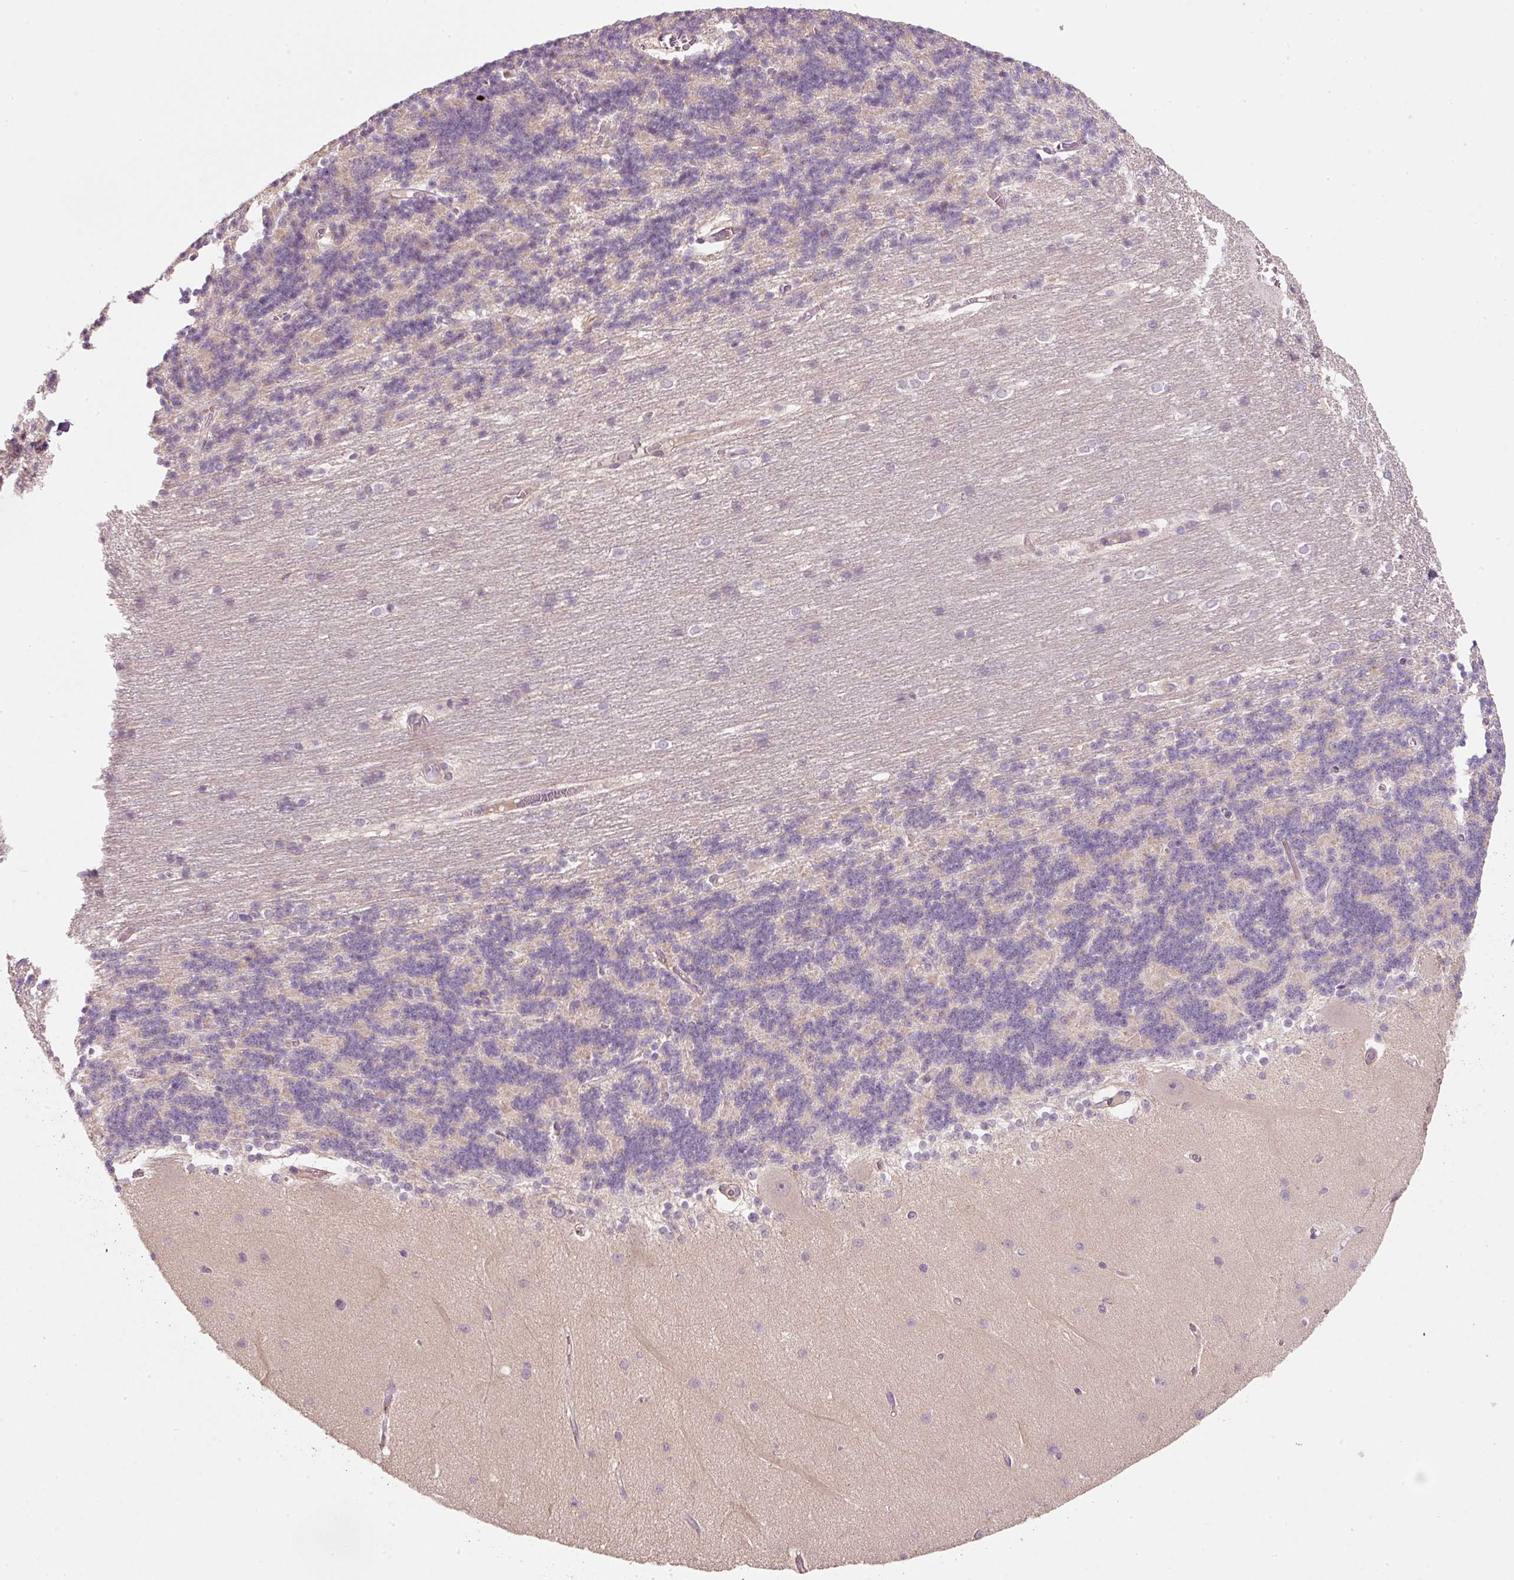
{"staining": {"intensity": "negative", "quantity": "none", "location": "none"}, "tissue": "cerebellum", "cell_type": "Cells in granular layer", "image_type": "normal", "snomed": [{"axis": "morphology", "description": "Normal tissue, NOS"}, {"axis": "topography", "description": "Cerebellum"}], "caption": "DAB immunohistochemical staining of unremarkable cerebellum exhibits no significant staining in cells in granular layer. (Stains: DAB immunohistochemistry (IHC) with hematoxylin counter stain, Microscopy: brightfield microscopy at high magnification).", "gene": "TIRAP", "patient": {"sex": "female", "age": 54}}